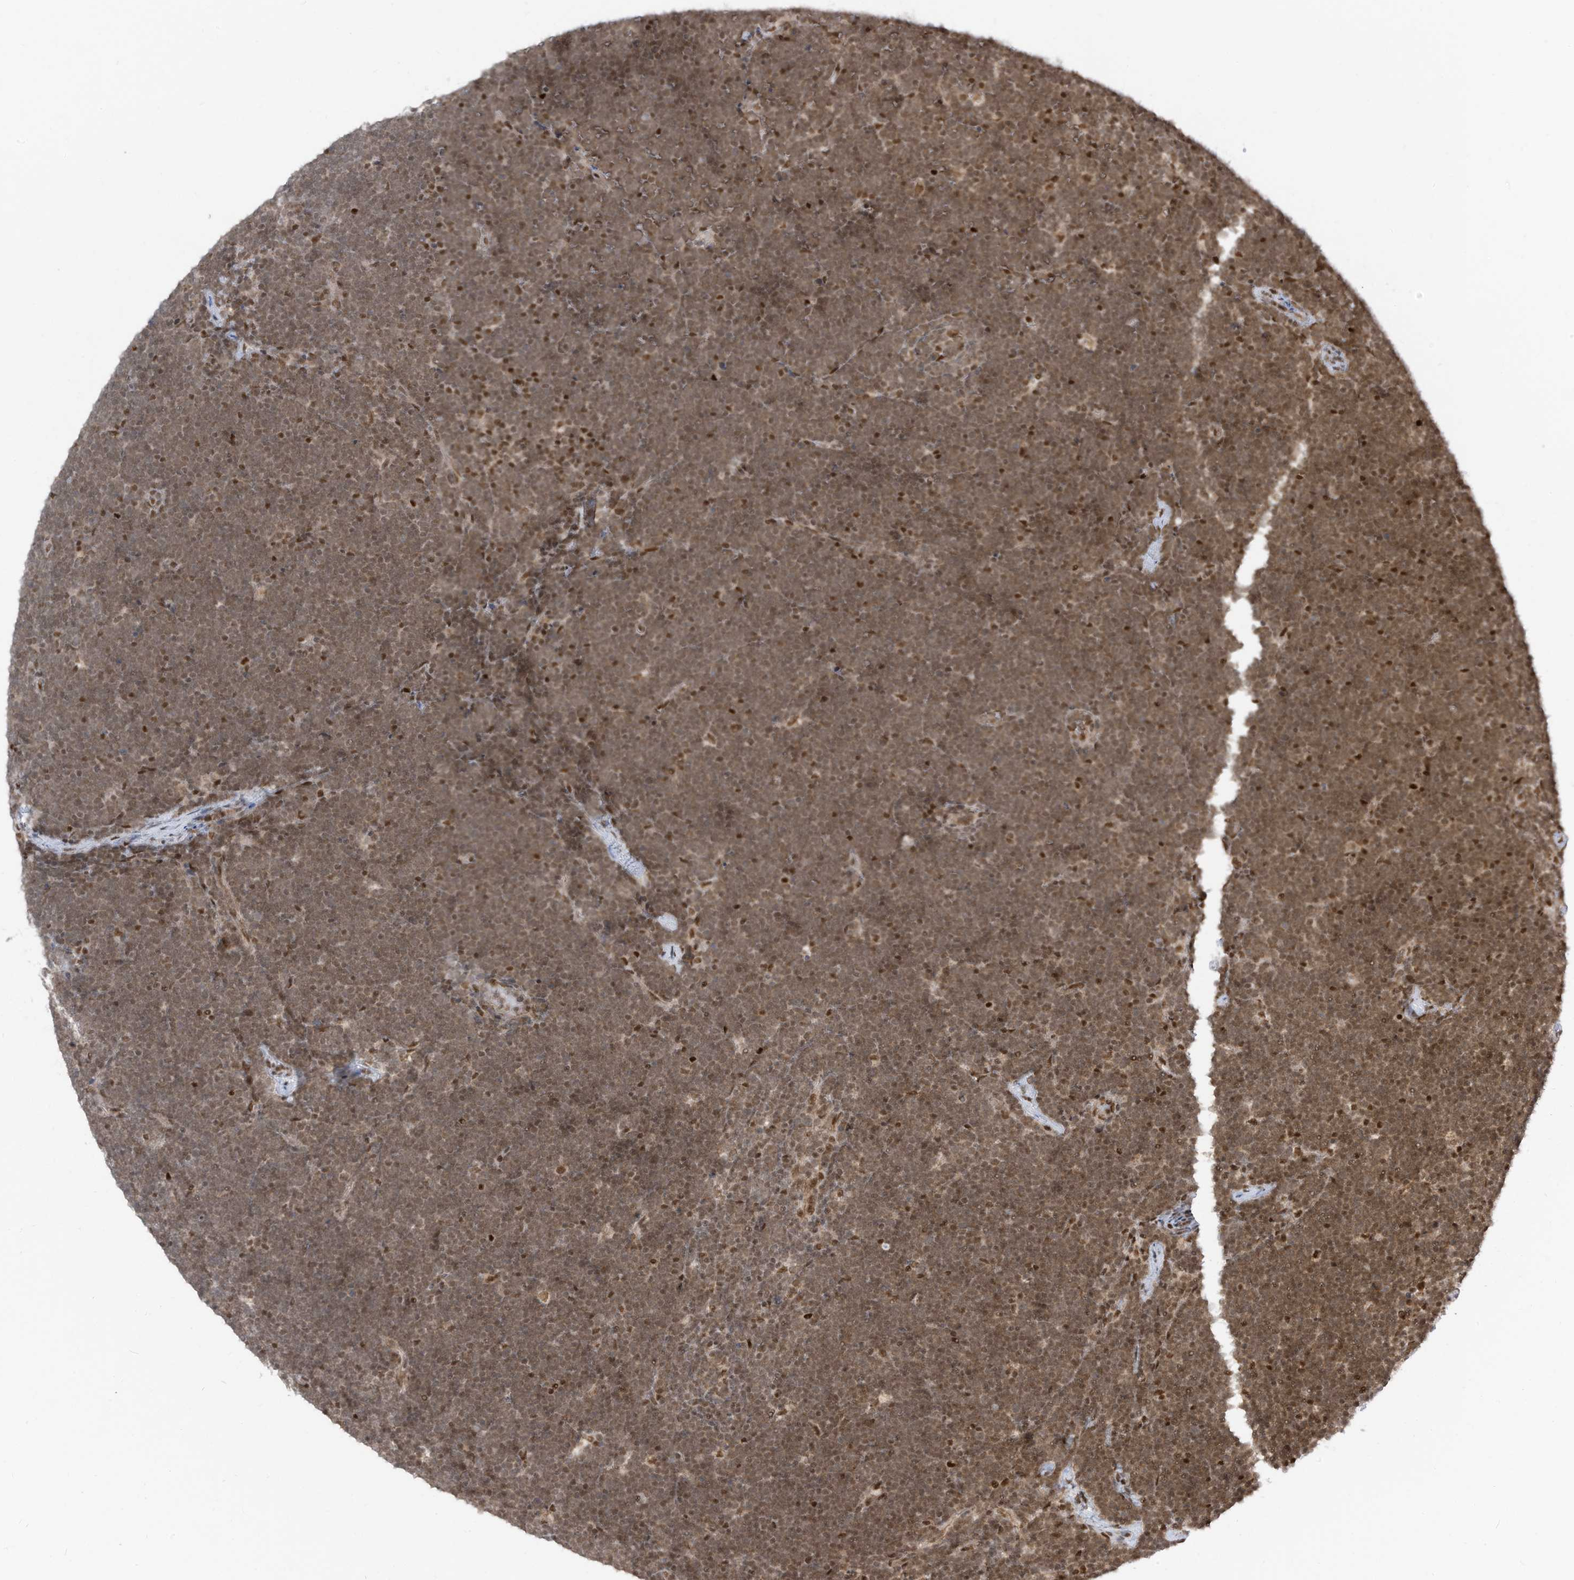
{"staining": {"intensity": "moderate", "quantity": ">75%", "location": "cytoplasmic/membranous,nuclear"}, "tissue": "lymphoma", "cell_type": "Tumor cells", "image_type": "cancer", "snomed": [{"axis": "morphology", "description": "Malignant lymphoma, non-Hodgkin's type, High grade"}, {"axis": "topography", "description": "Lymph node"}], "caption": "Protein analysis of lymphoma tissue reveals moderate cytoplasmic/membranous and nuclear positivity in about >75% of tumor cells. The protein is shown in brown color, while the nuclei are stained blue.", "gene": "AURKAIP1", "patient": {"sex": "male", "age": 13}}